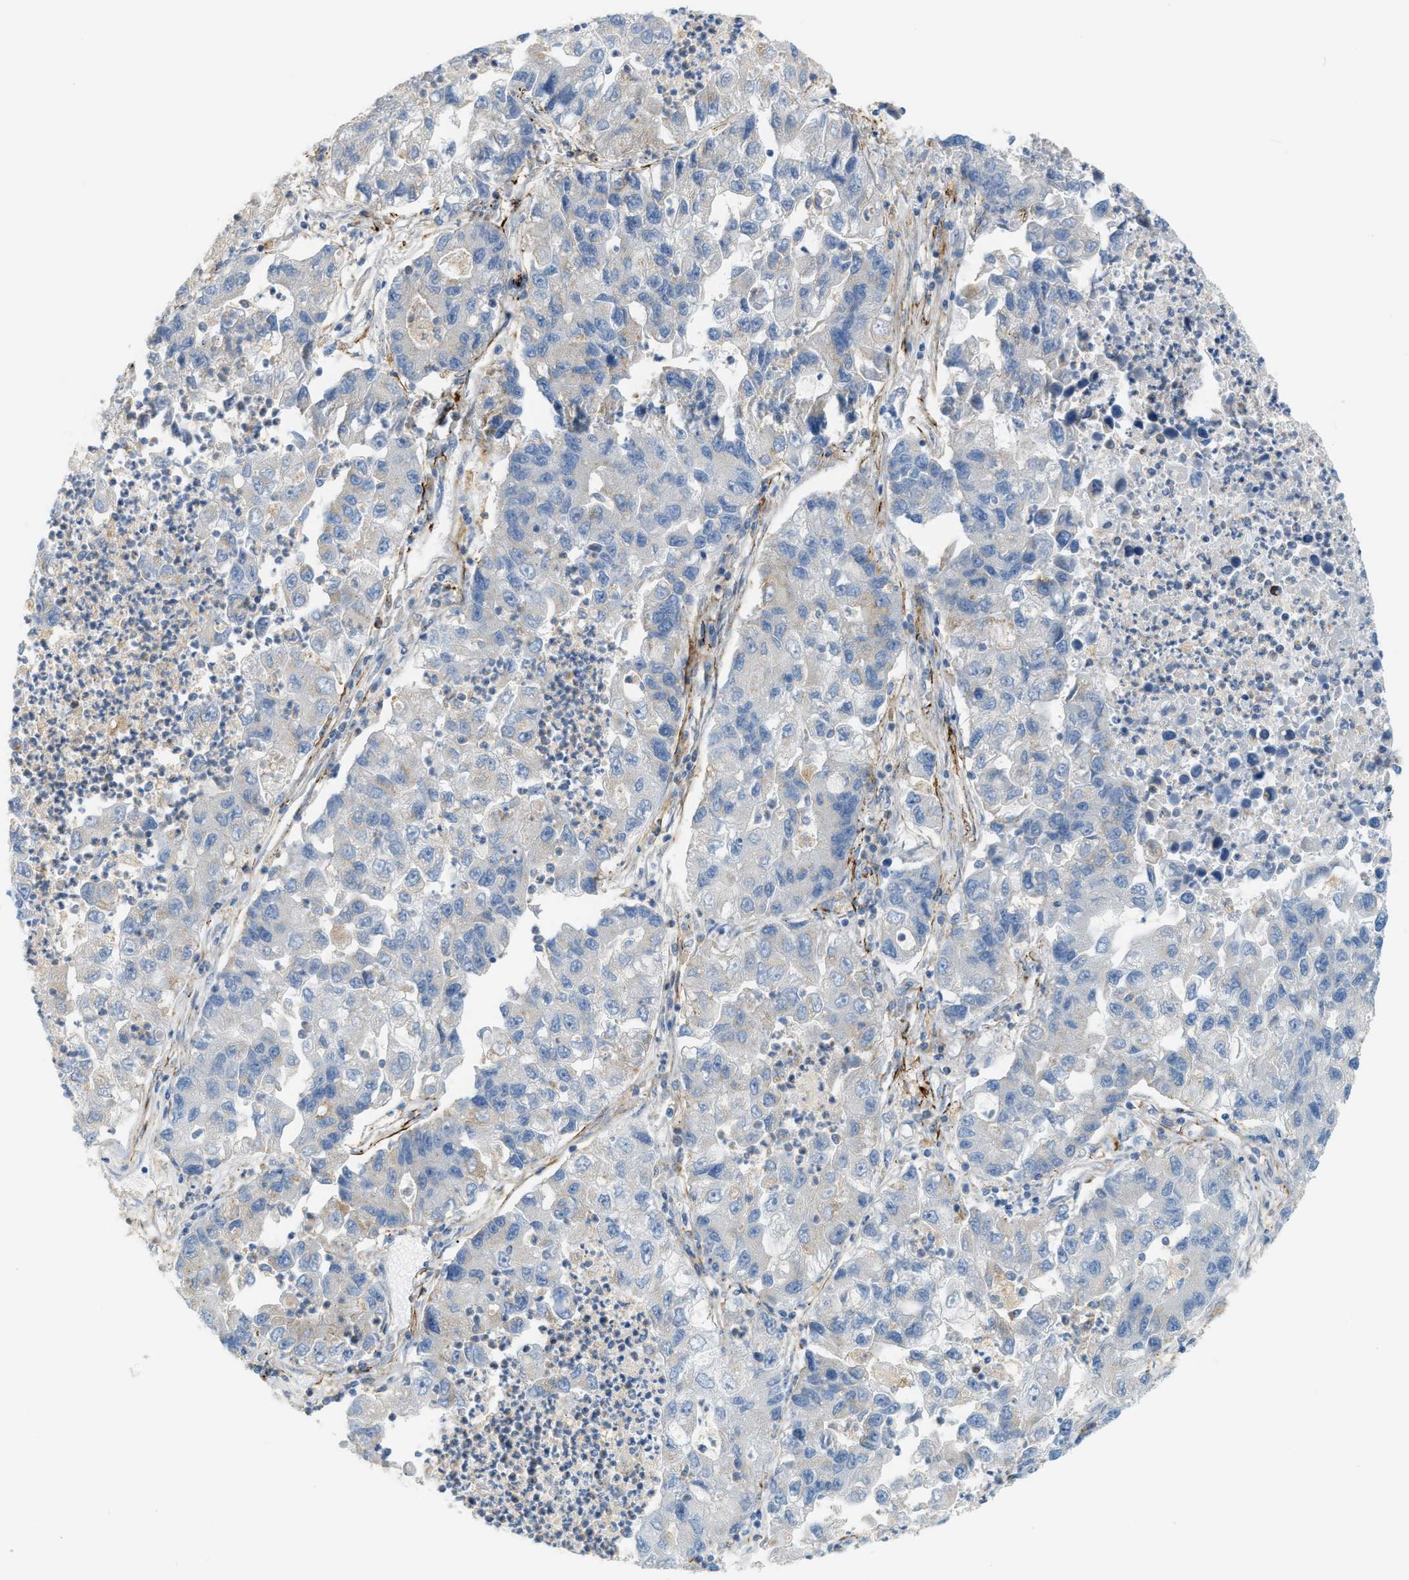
{"staining": {"intensity": "negative", "quantity": "none", "location": "none"}, "tissue": "lung cancer", "cell_type": "Tumor cells", "image_type": "cancer", "snomed": [{"axis": "morphology", "description": "Adenocarcinoma, NOS"}, {"axis": "topography", "description": "Lung"}], "caption": "IHC micrograph of neoplastic tissue: adenocarcinoma (lung) stained with DAB (3,3'-diaminobenzidine) shows no significant protein expression in tumor cells.", "gene": "LMBRD1", "patient": {"sex": "female", "age": 51}}